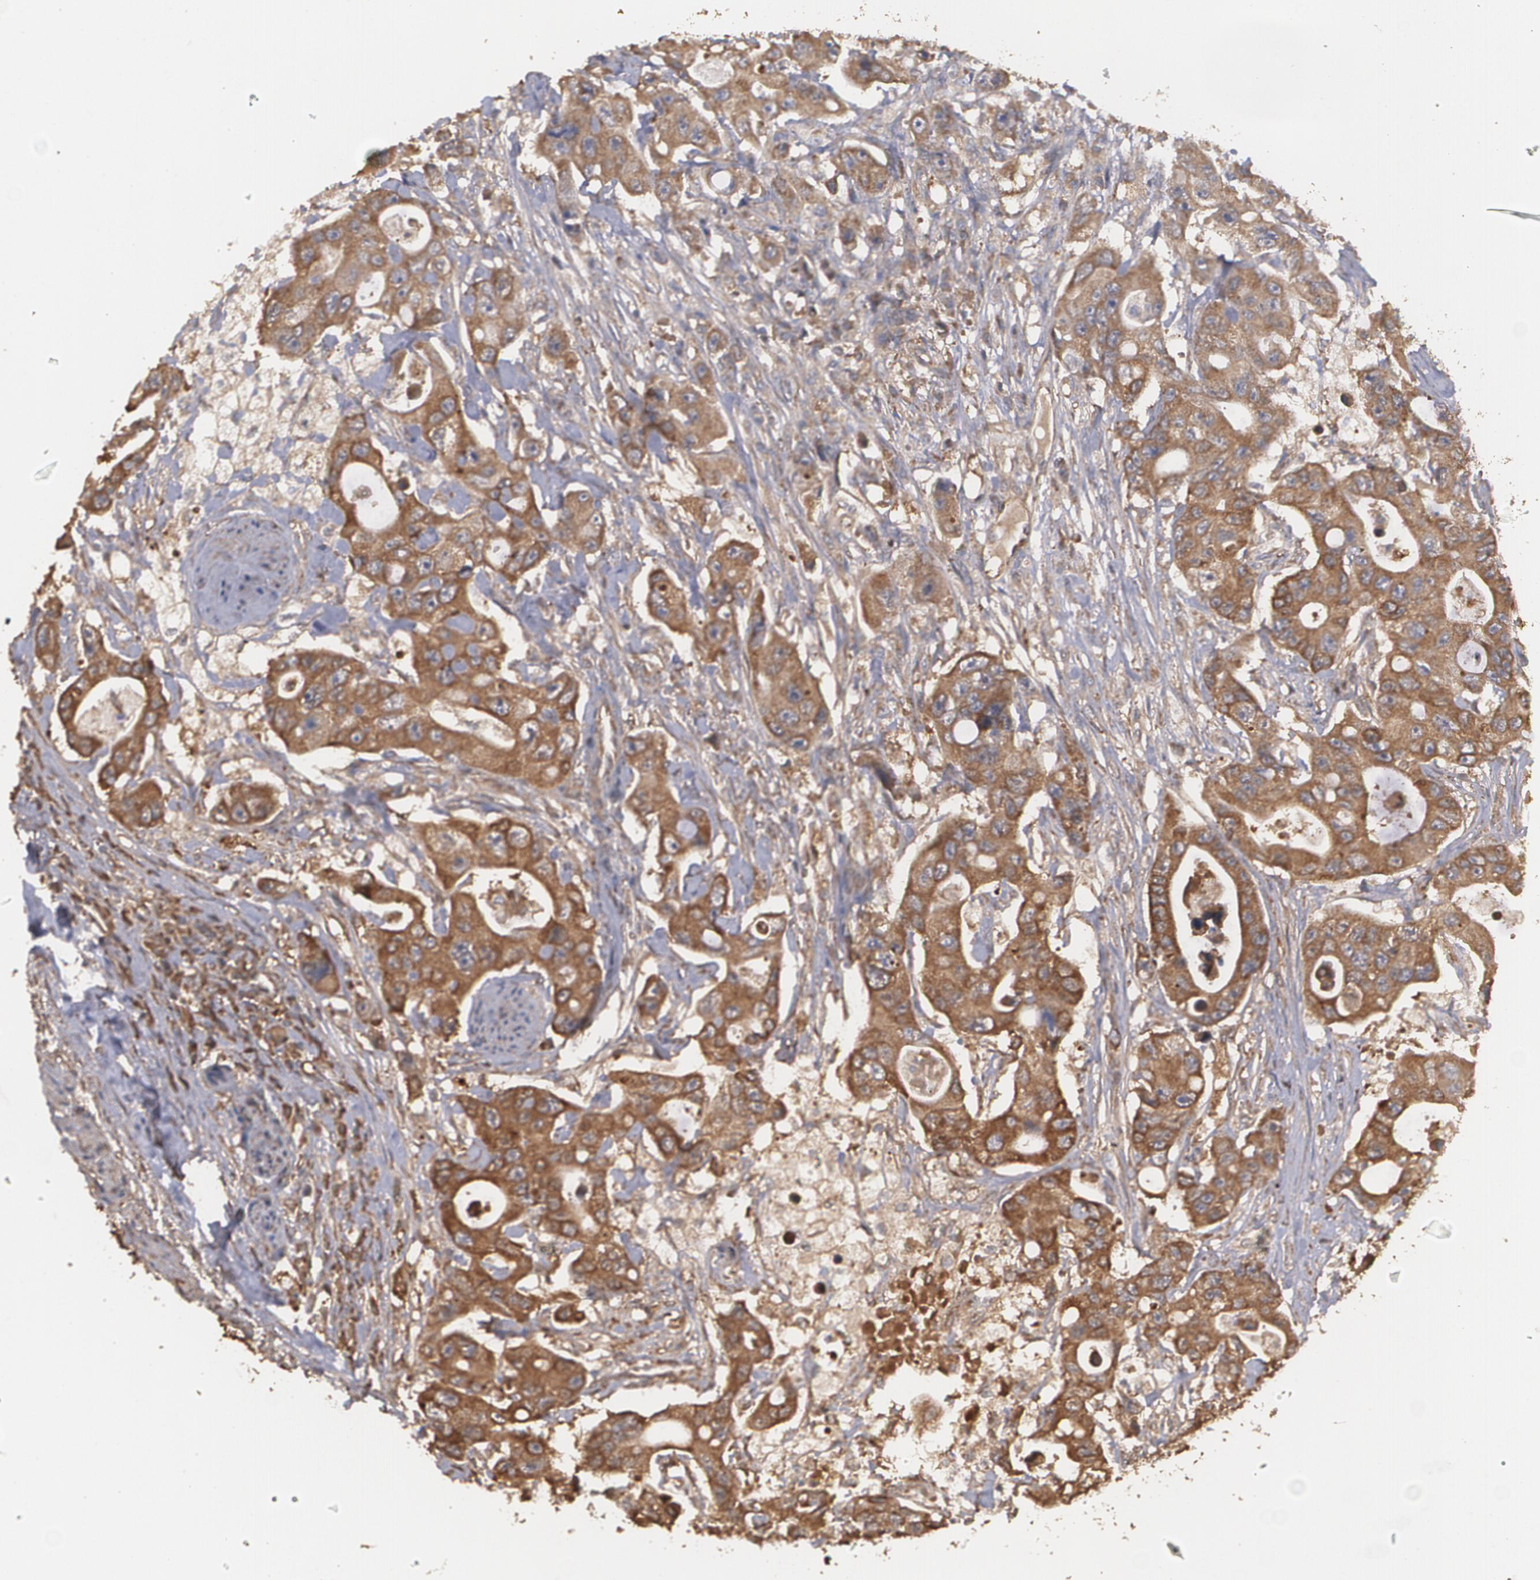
{"staining": {"intensity": "moderate", "quantity": ">75%", "location": "cytoplasmic/membranous"}, "tissue": "colorectal cancer", "cell_type": "Tumor cells", "image_type": "cancer", "snomed": [{"axis": "morphology", "description": "Adenocarcinoma, NOS"}, {"axis": "topography", "description": "Colon"}], "caption": "A histopathology image of human colorectal cancer stained for a protein shows moderate cytoplasmic/membranous brown staining in tumor cells.", "gene": "PON1", "patient": {"sex": "female", "age": 46}}